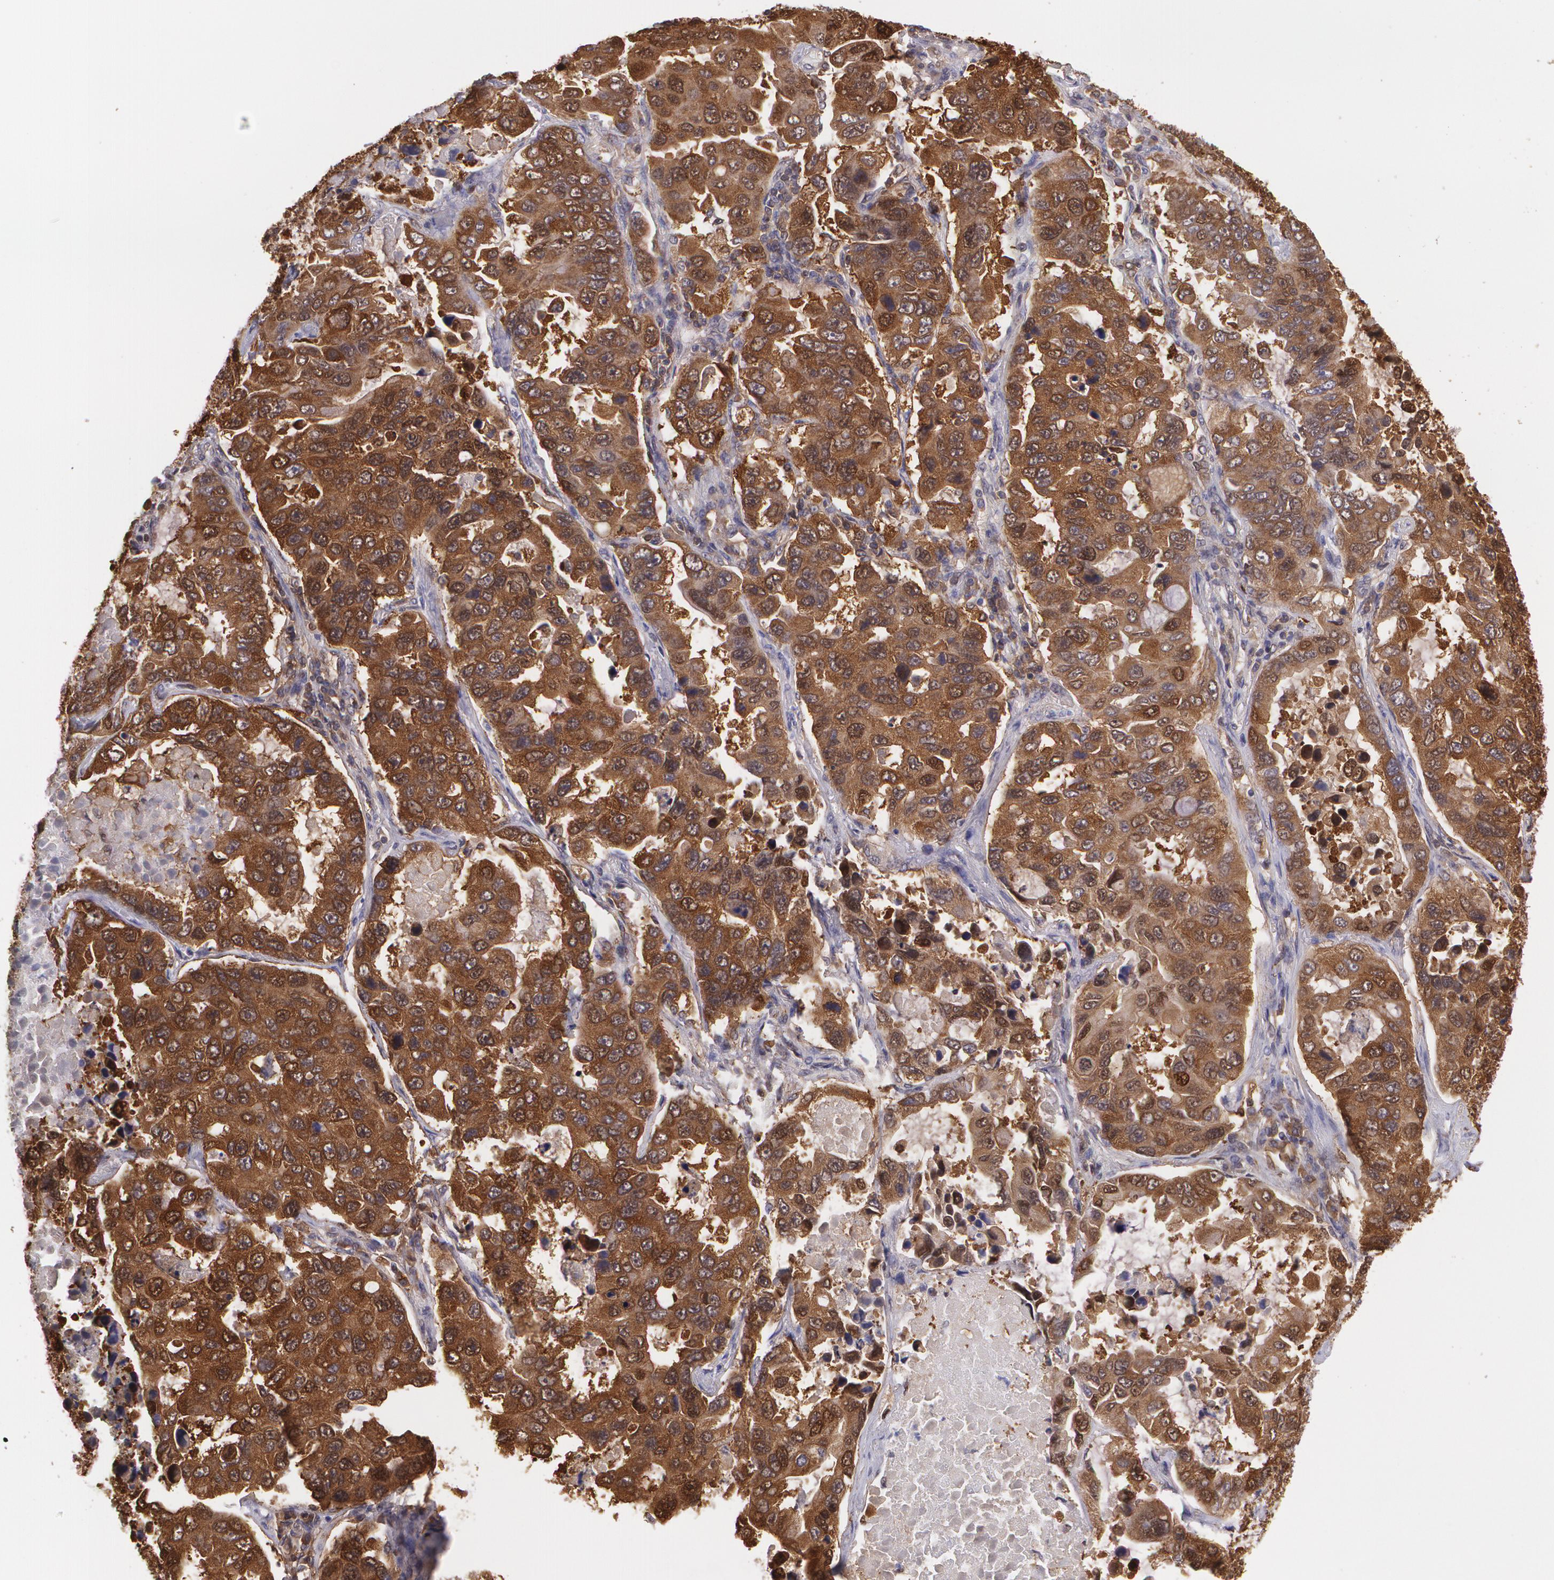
{"staining": {"intensity": "strong", "quantity": ">75%", "location": "cytoplasmic/membranous"}, "tissue": "lung cancer", "cell_type": "Tumor cells", "image_type": "cancer", "snomed": [{"axis": "morphology", "description": "Adenocarcinoma, NOS"}, {"axis": "topography", "description": "Lung"}], "caption": "An immunohistochemistry (IHC) micrograph of neoplastic tissue is shown. Protein staining in brown labels strong cytoplasmic/membranous positivity in lung cancer within tumor cells.", "gene": "HSPH1", "patient": {"sex": "male", "age": 64}}